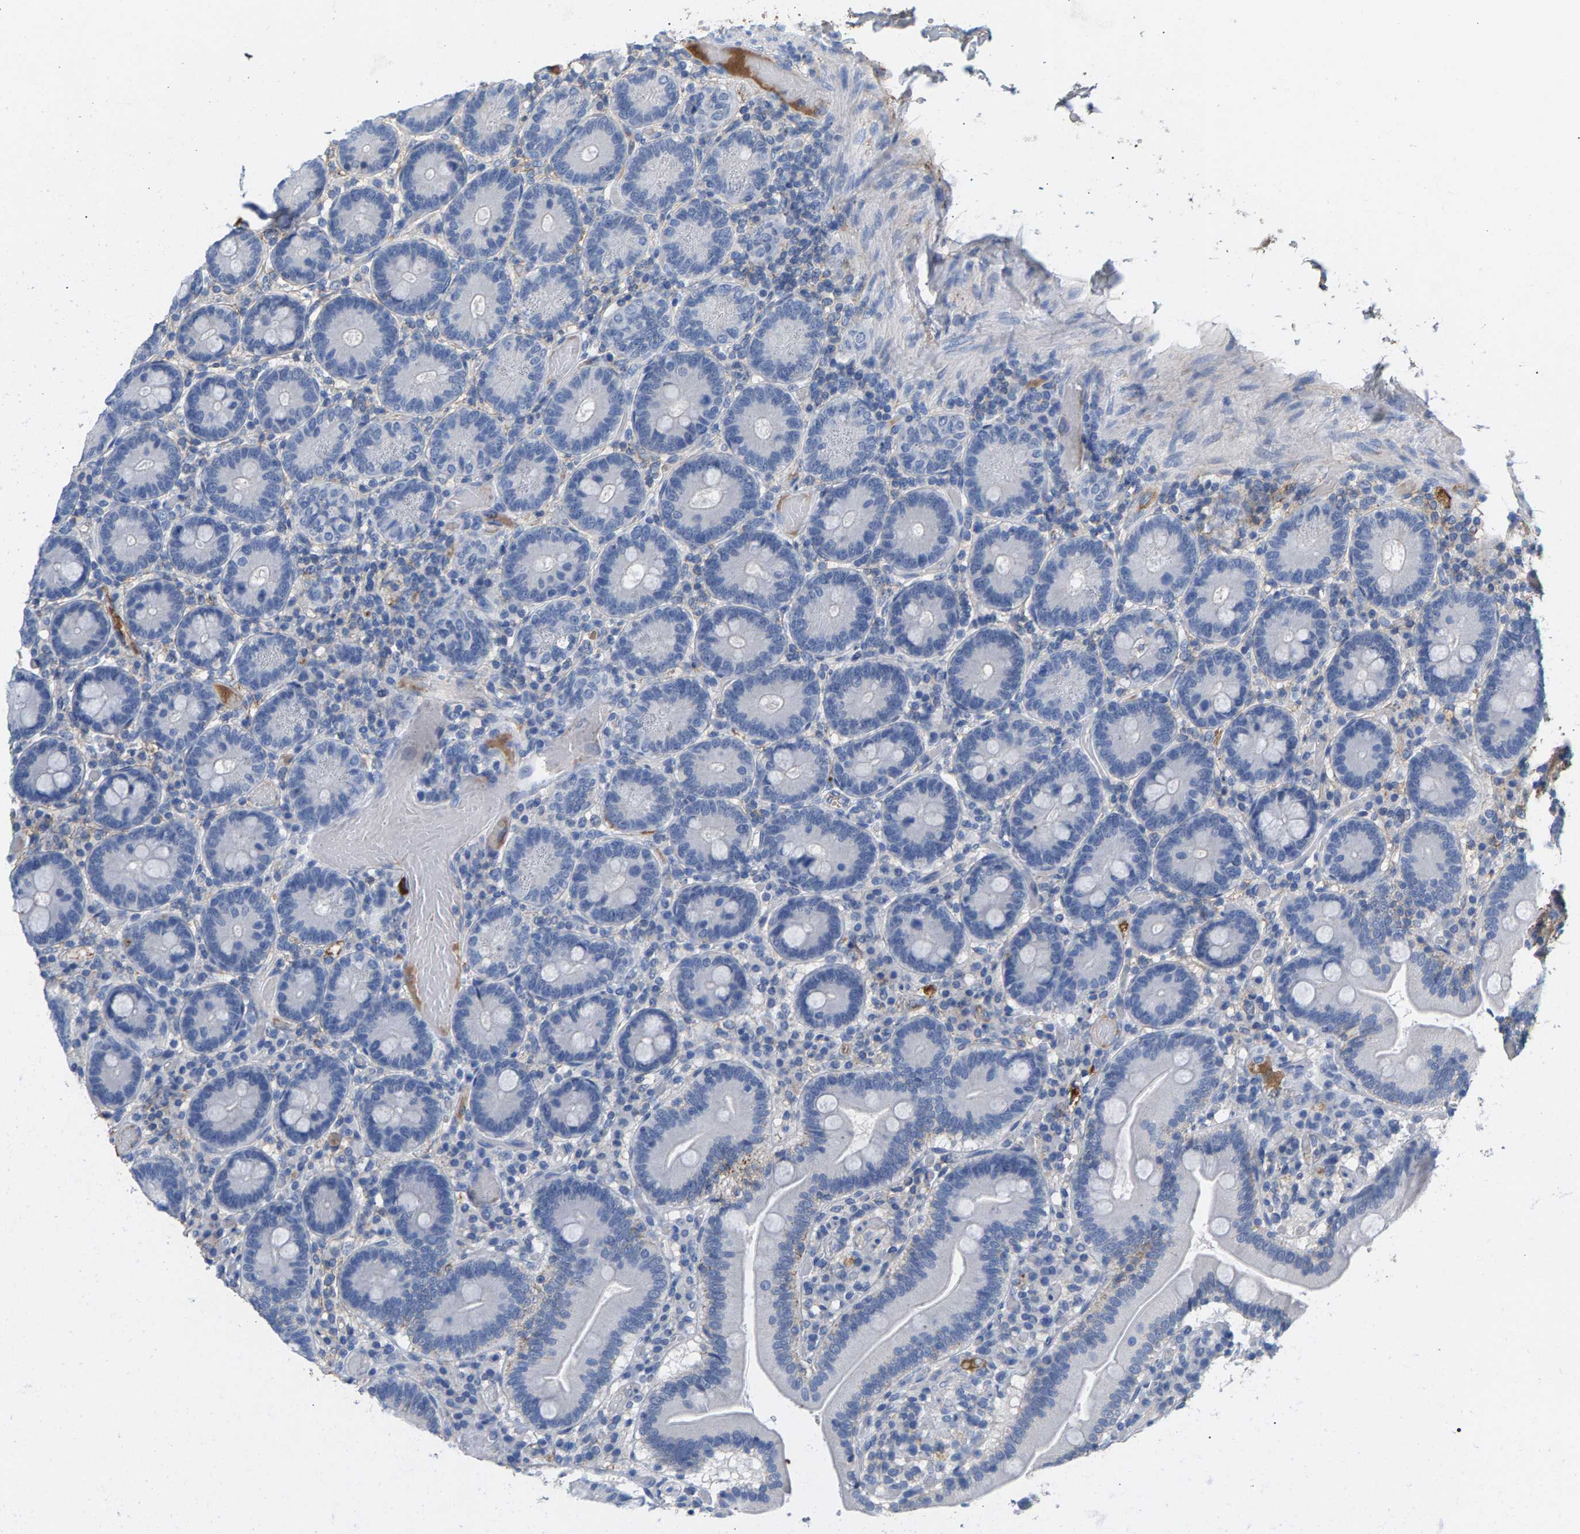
{"staining": {"intensity": "negative", "quantity": "none", "location": "none"}, "tissue": "duodenum", "cell_type": "Glandular cells", "image_type": "normal", "snomed": [{"axis": "morphology", "description": "Normal tissue, NOS"}, {"axis": "topography", "description": "Duodenum"}], "caption": "Protein analysis of benign duodenum shows no significant staining in glandular cells. (DAB (3,3'-diaminobenzidine) immunohistochemistry (IHC) with hematoxylin counter stain).", "gene": "APOH", "patient": {"sex": "male", "age": 66}}